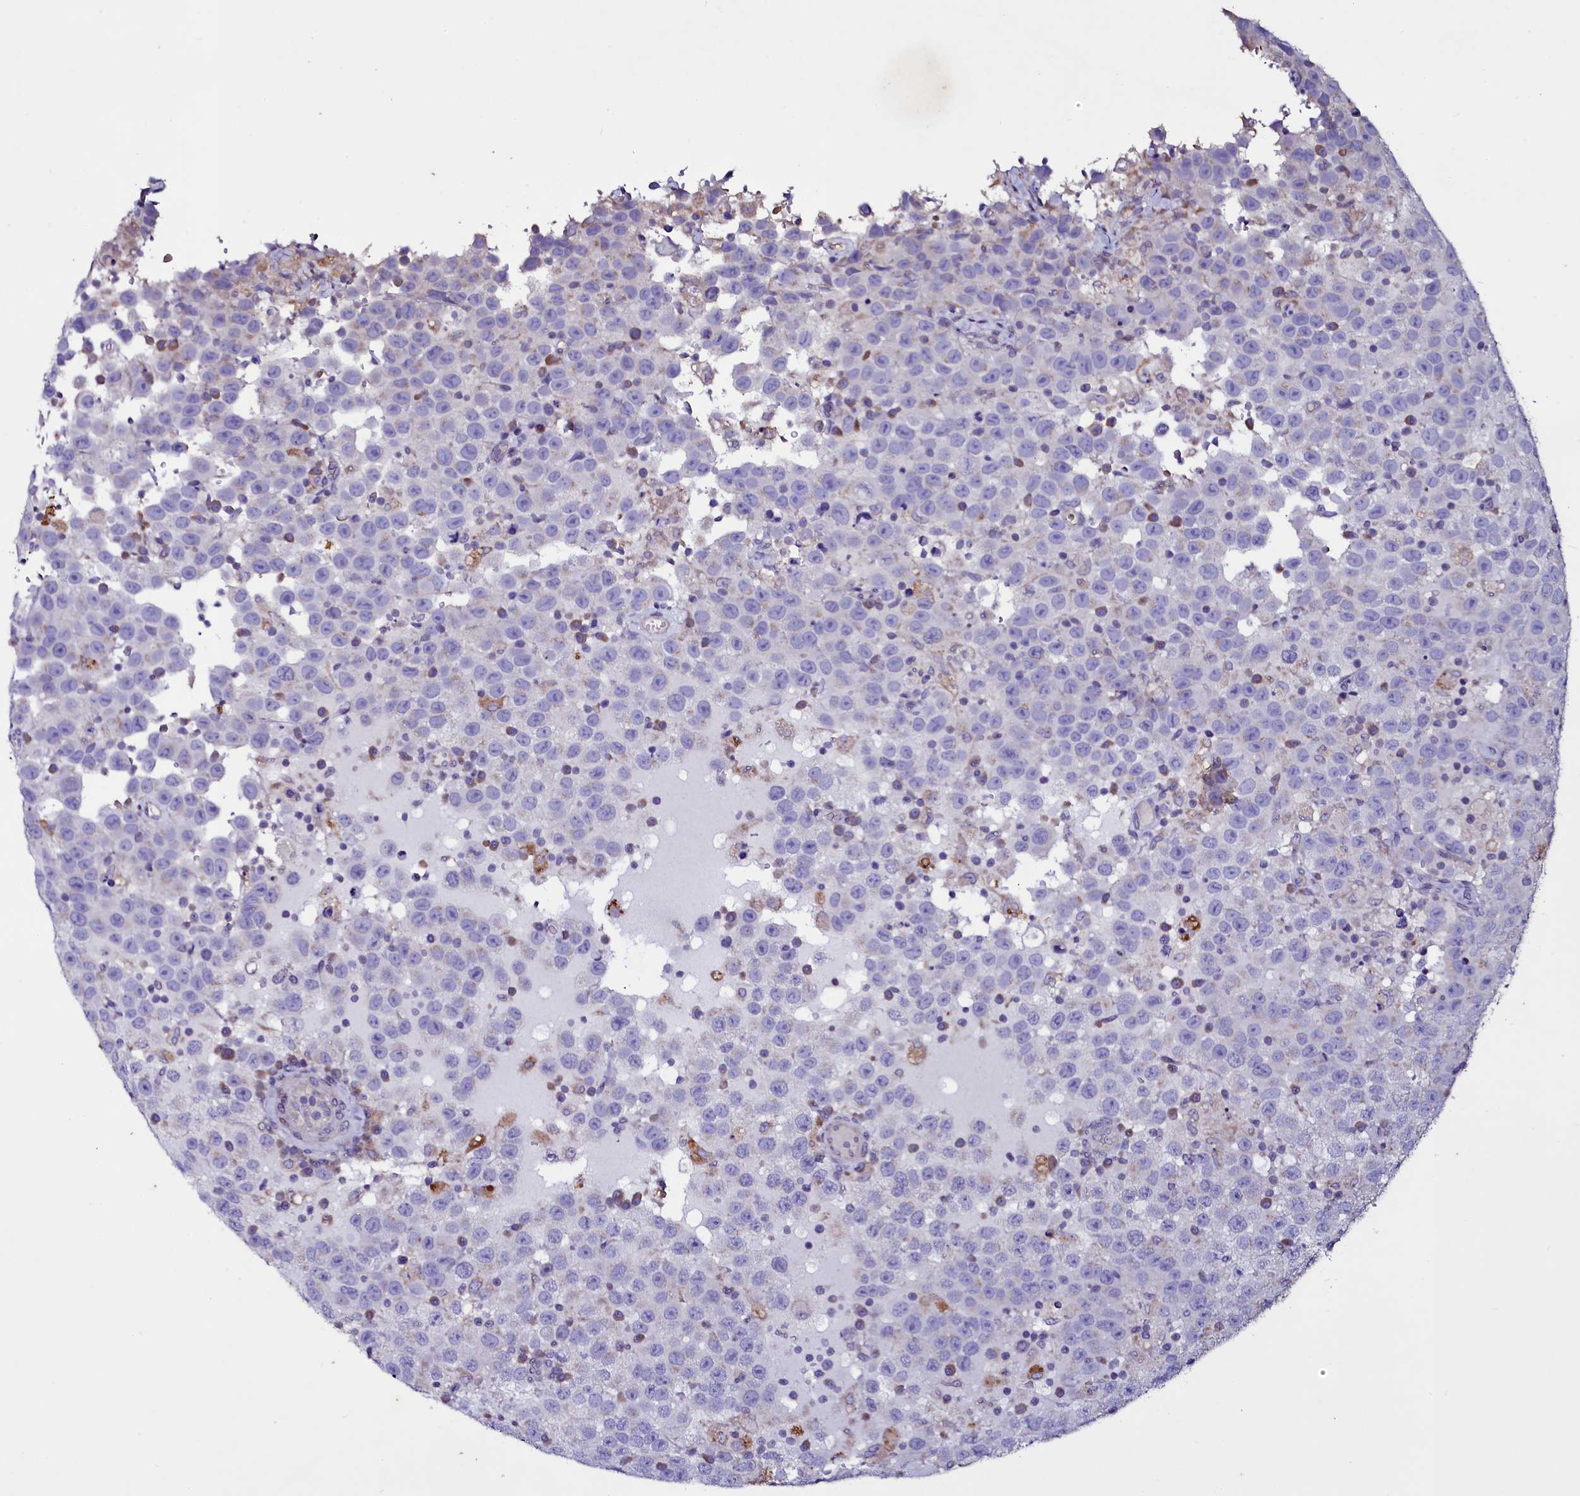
{"staining": {"intensity": "negative", "quantity": "none", "location": "none"}, "tissue": "testis cancer", "cell_type": "Tumor cells", "image_type": "cancer", "snomed": [{"axis": "morphology", "description": "Seminoma, NOS"}, {"axis": "topography", "description": "Testis"}], "caption": "A high-resolution photomicrograph shows IHC staining of testis cancer, which exhibits no significant positivity in tumor cells.", "gene": "SELENOT", "patient": {"sex": "male", "age": 41}}